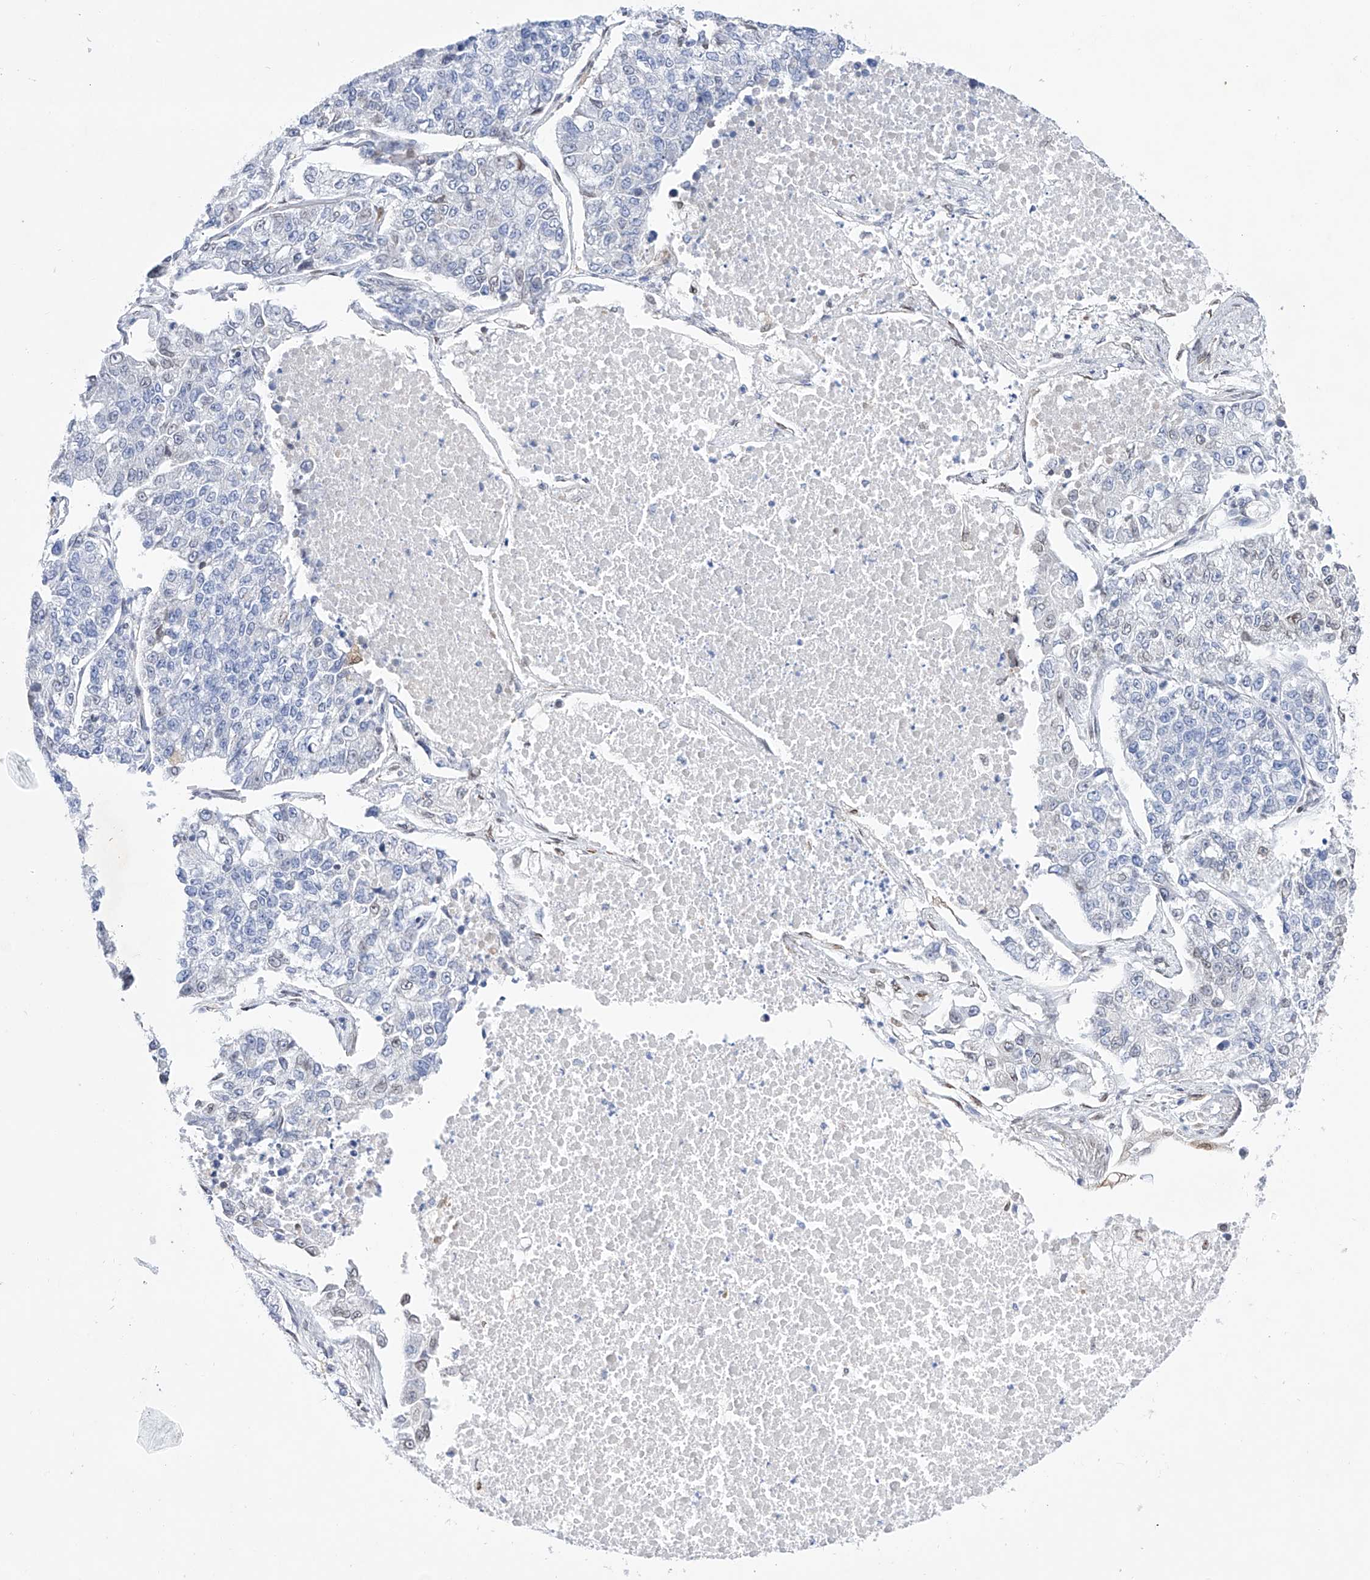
{"staining": {"intensity": "negative", "quantity": "none", "location": "none"}, "tissue": "lung cancer", "cell_type": "Tumor cells", "image_type": "cancer", "snomed": [{"axis": "morphology", "description": "Adenocarcinoma, NOS"}, {"axis": "topography", "description": "Lung"}], "caption": "Immunohistochemical staining of lung cancer displays no significant expression in tumor cells.", "gene": "LCLAT1", "patient": {"sex": "male", "age": 49}}